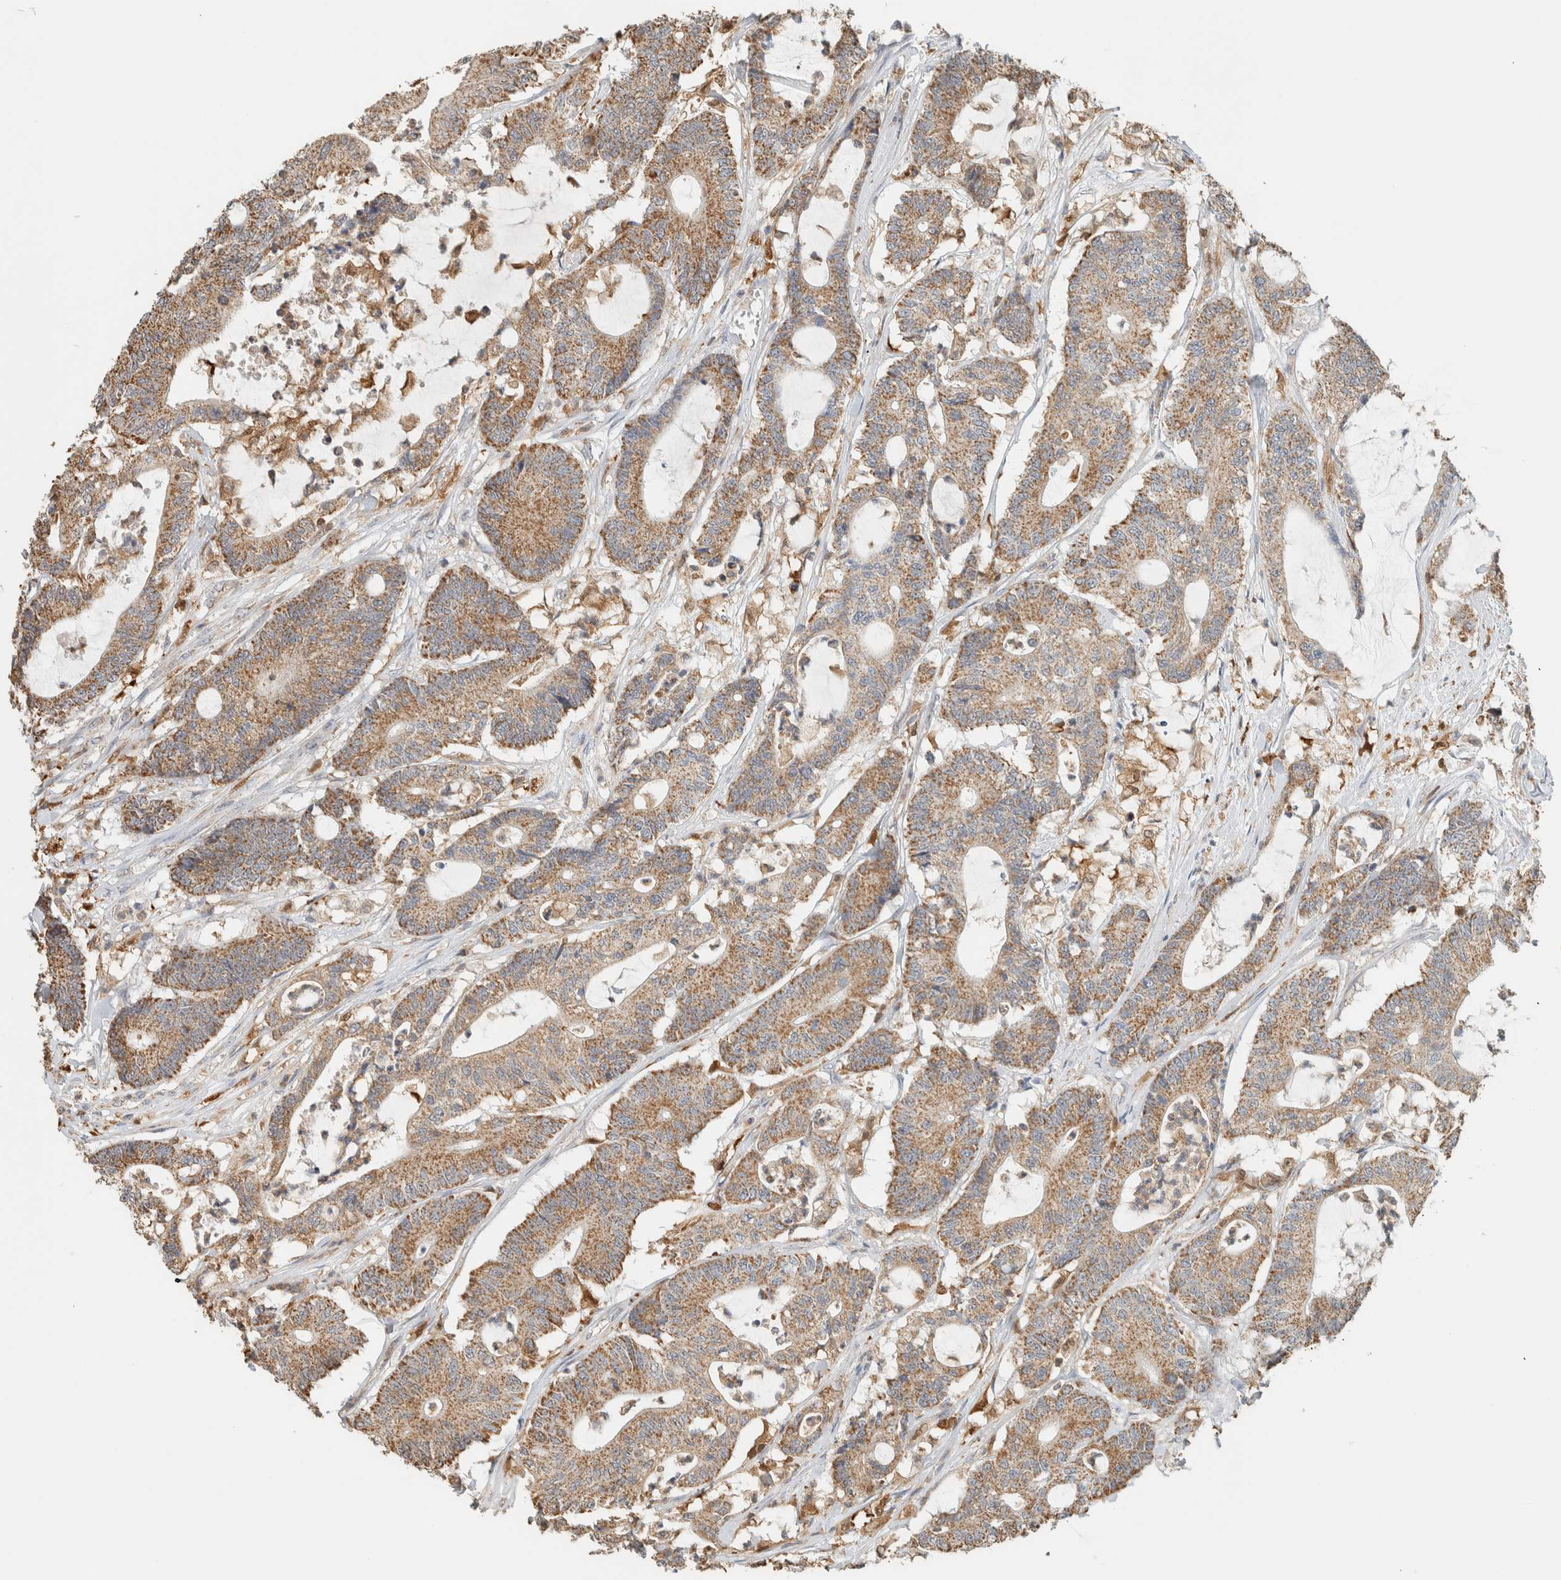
{"staining": {"intensity": "moderate", "quantity": ">75%", "location": "cytoplasmic/membranous"}, "tissue": "colorectal cancer", "cell_type": "Tumor cells", "image_type": "cancer", "snomed": [{"axis": "morphology", "description": "Adenocarcinoma, NOS"}, {"axis": "topography", "description": "Colon"}], "caption": "The image exhibits a brown stain indicating the presence of a protein in the cytoplasmic/membranous of tumor cells in colorectal adenocarcinoma.", "gene": "CAPG", "patient": {"sex": "female", "age": 84}}